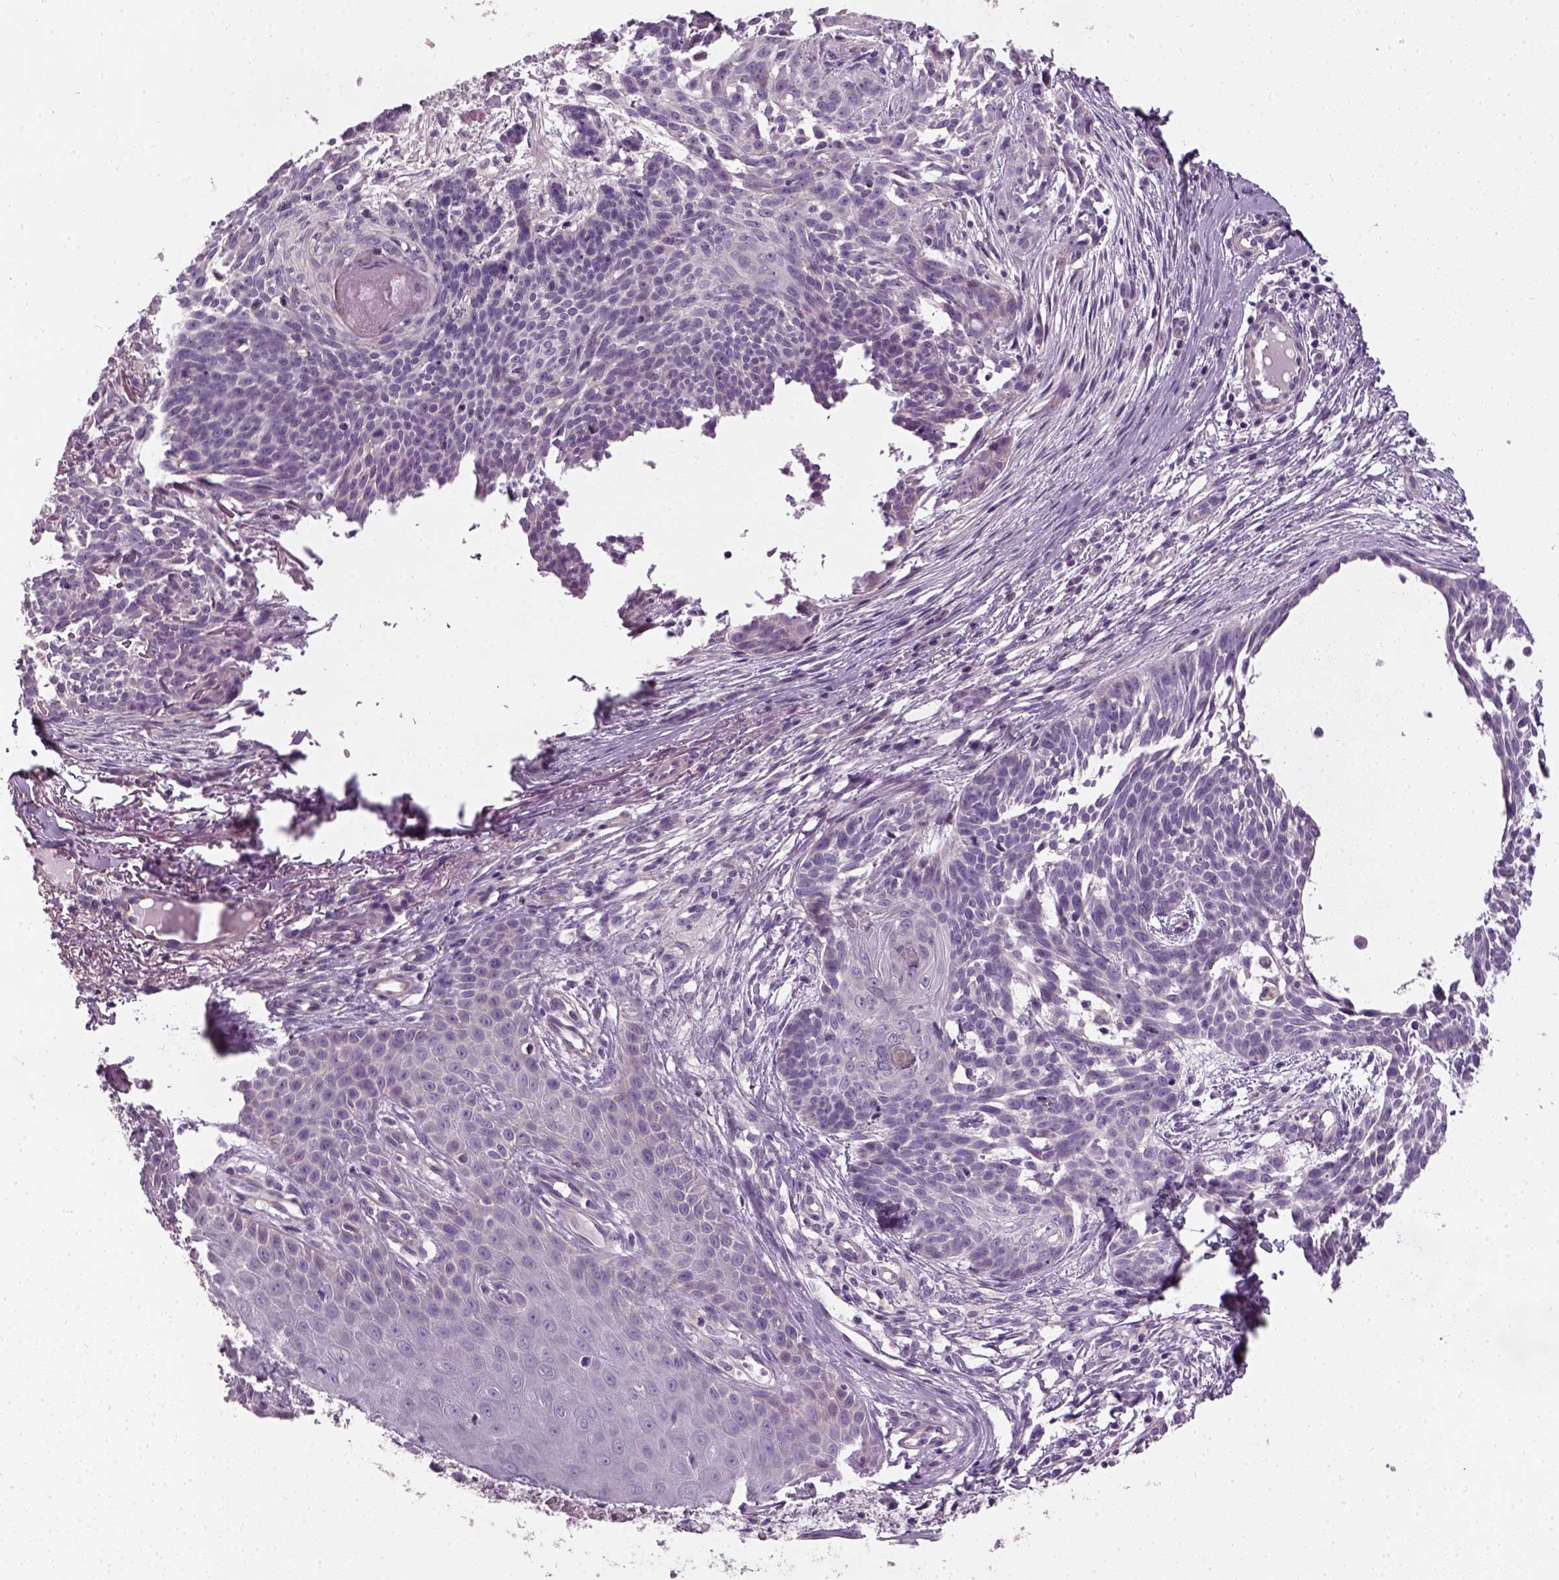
{"staining": {"intensity": "negative", "quantity": "none", "location": "none"}, "tissue": "skin cancer", "cell_type": "Tumor cells", "image_type": "cancer", "snomed": [{"axis": "morphology", "description": "Basal cell carcinoma"}, {"axis": "topography", "description": "Skin"}], "caption": "Tumor cells are negative for brown protein staining in skin basal cell carcinoma.", "gene": "ELOVL3", "patient": {"sex": "male", "age": 88}}